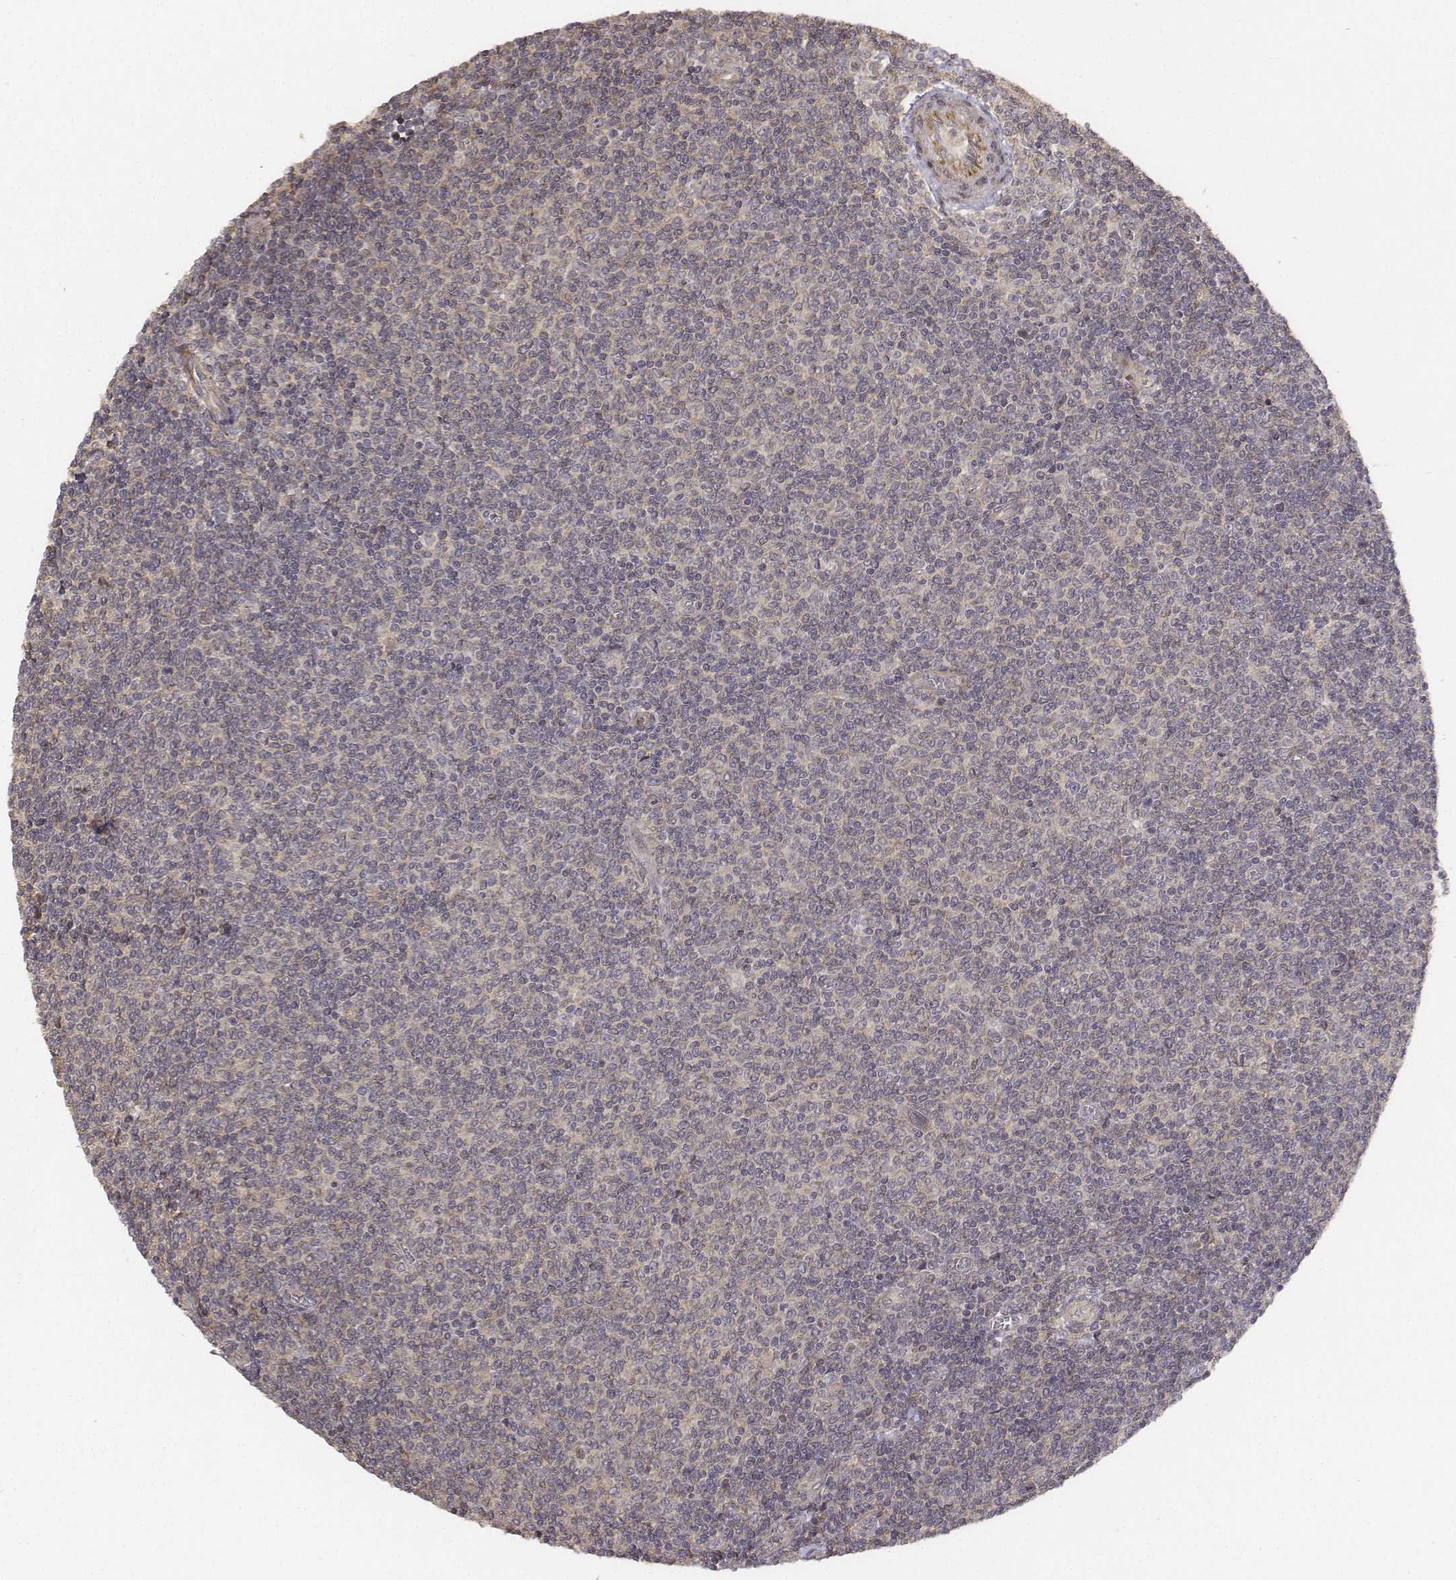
{"staining": {"intensity": "weak", "quantity": "25%-75%", "location": "cytoplasmic/membranous"}, "tissue": "lymphoma", "cell_type": "Tumor cells", "image_type": "cancer", "snomed": [{"axis": "morphology", "description": "Malignant lymphoma, non-Hodgkin's type, Low grade"}, {"axis": "topography", "description": "Lymph node"}], "caption": "A photomicrograph of malignant lymphoma, non-Hodgkin's type (low-grade) stained for a protein demonstrates weak cytoplasmic/membranous brown staining in tumor cells.", "gene": "FBXO21", "patient": {"sex": "male", "age": 52}}